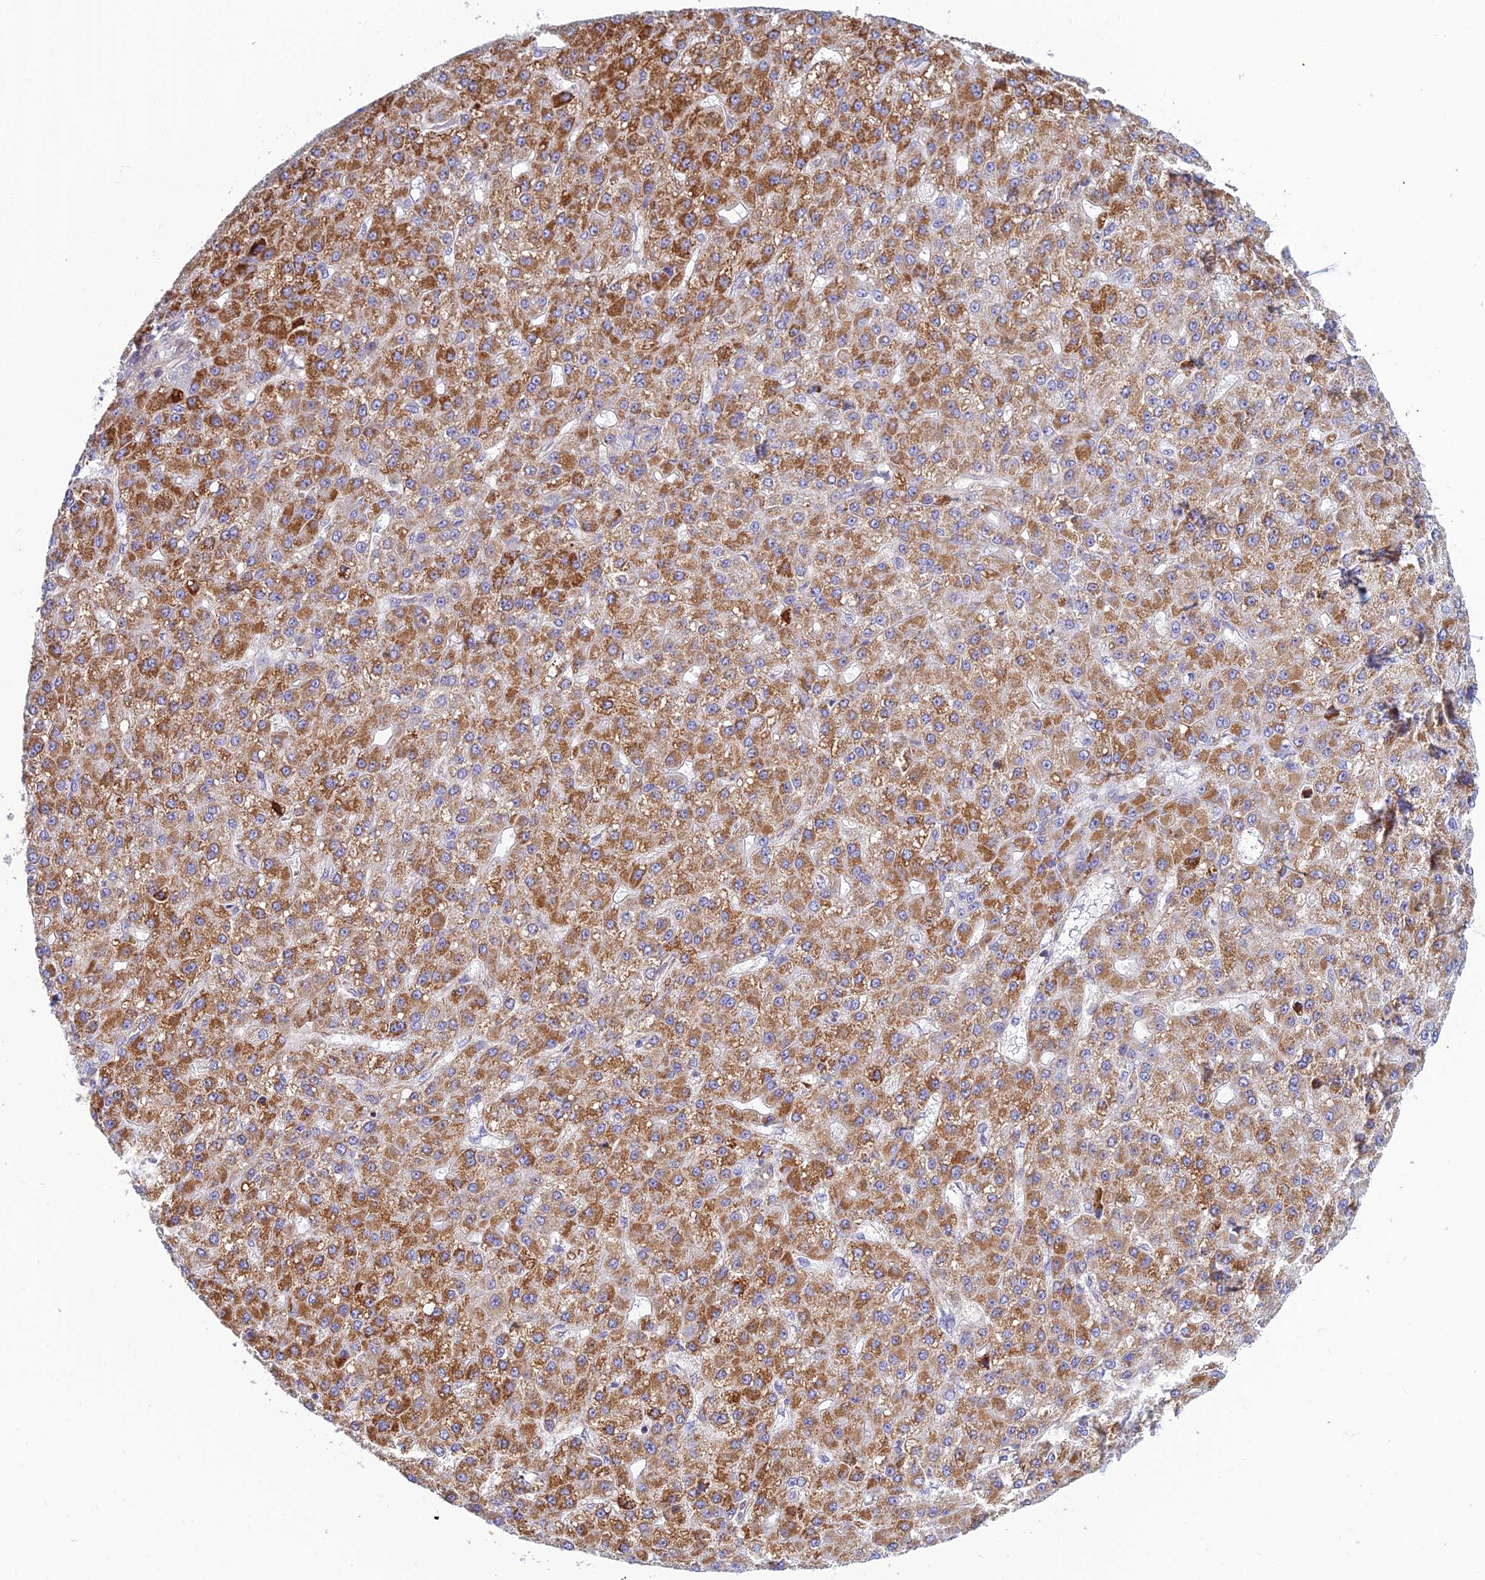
{"staining": {"intensity": "moderate", "quantity": ">75%", "location": "cytoplasmic/membranous"}, "tissue": "liver cancer", "cell_type": "Tumor cells", "image_type": "cancer", "snomed": [{"axis": "morphology", "description": "Carcinoma, Hepatocellular, NOS"}, {"axis": "topography", "description": "Liver"}], "caption": "Protein positivity by IHC displays moderate cytoplasmic/membranous expression in about >75% of tumor cells in liver cancer (hepatocellular carcinoma).", "gene": "PPP1R12C", "patient": {"sex": "male", "age": 67}}